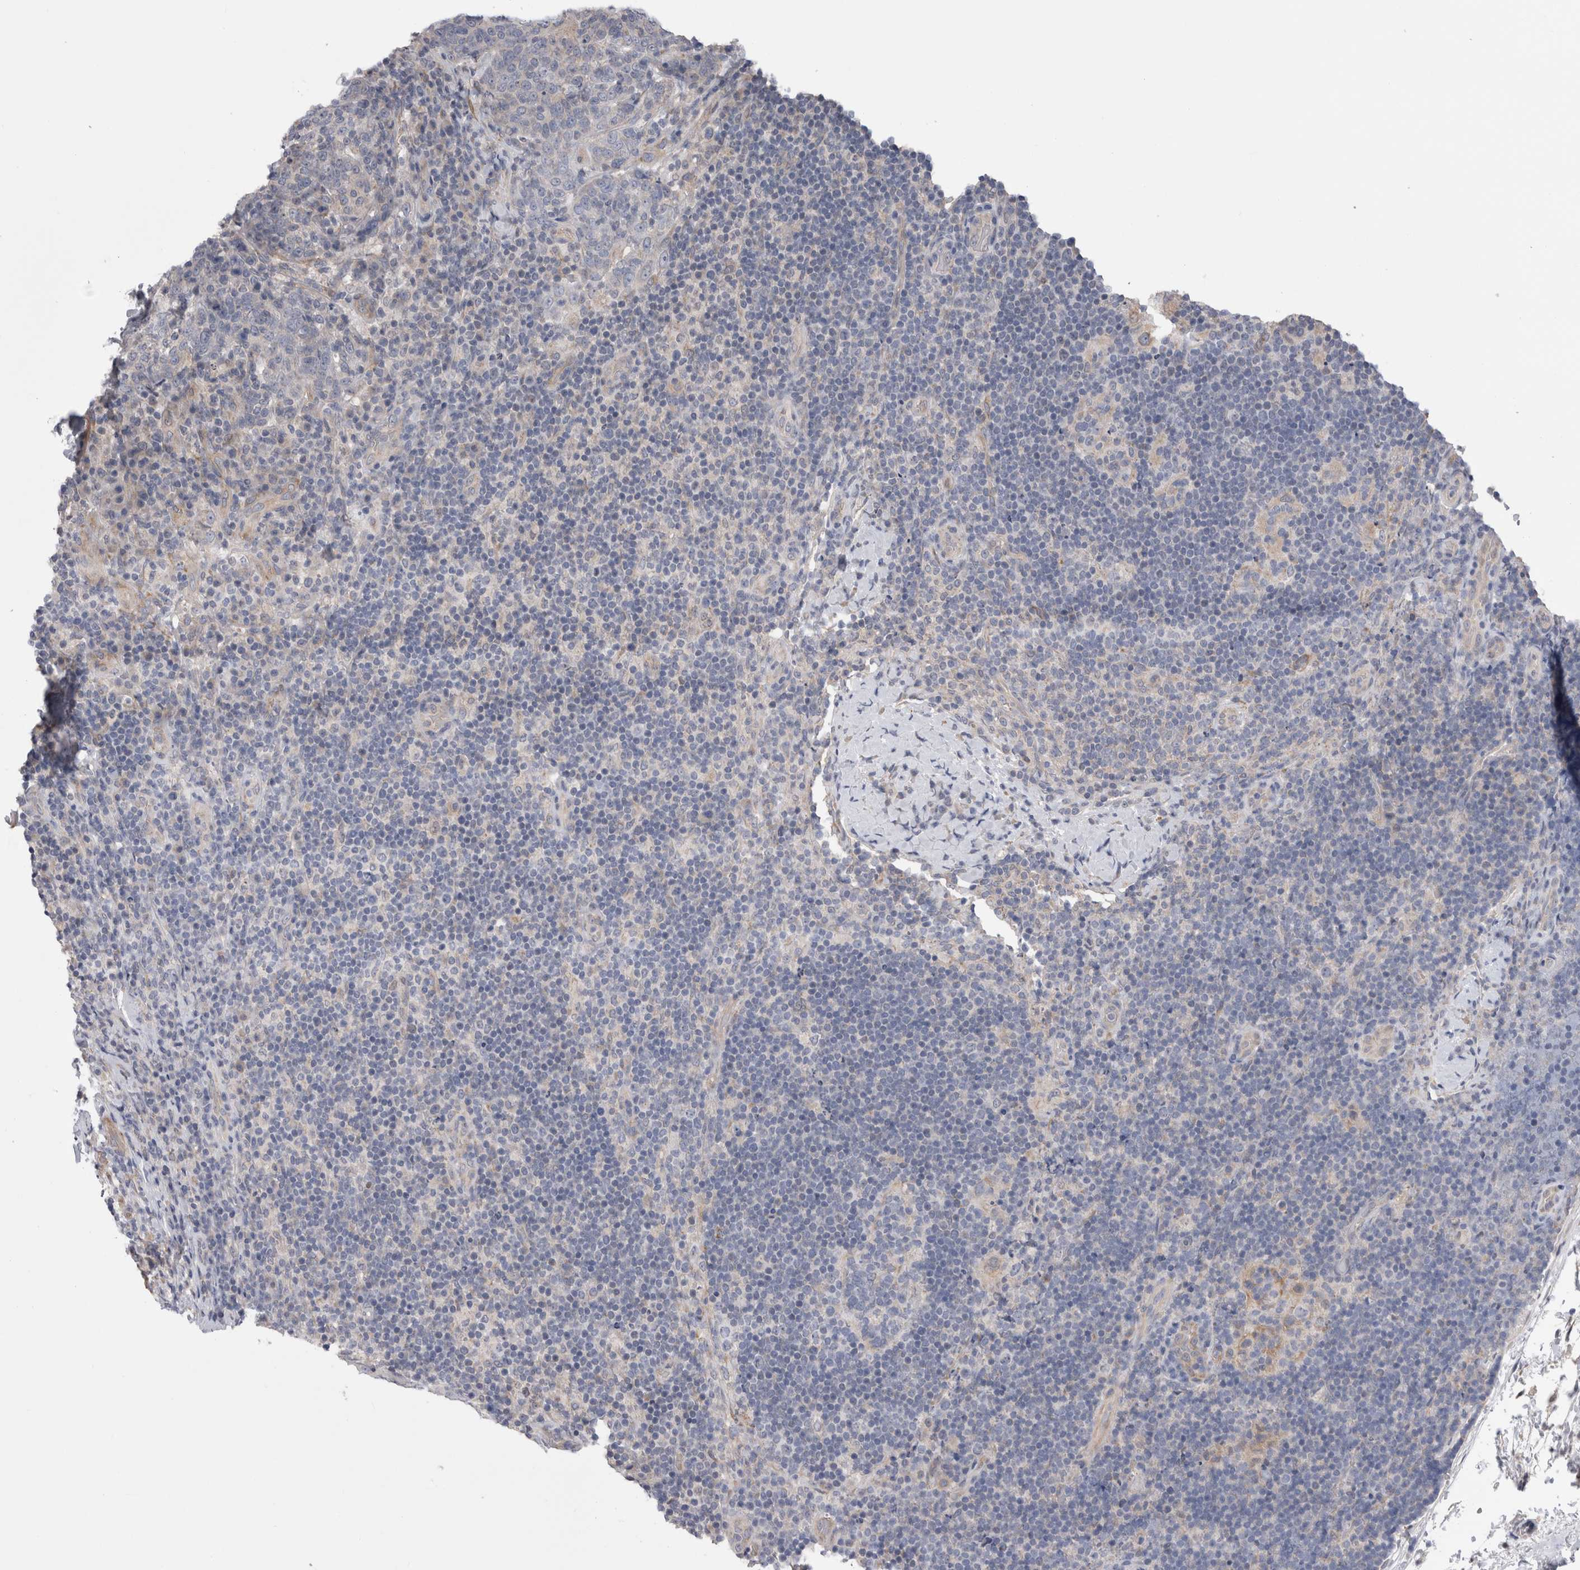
{"staining": {"intensity": "negative", "quantity": "none", "location": "none"}, "tissue": "head and neck cancer", "cell_type": "Tumor cells", "image_type": "cancer", "snomed": [{"axis": "morphology", "description": "Squamous cell carcinoma, NOS"}, {"axis": "morphology", "description": "Squamous cell carcinoma, metastatic, NOS"}, {"axis": "topography", "description": "Lymph node"}, {"axis": "topography", "description": "Head-Neck"}], "caption": "This is an immunohistochemistry (IHC) micrograph of human head and neck cancer. There is no staining in tumor cells.", "gene": "ARHGAP29", "patient": {"sex": "male", "age": 62}}